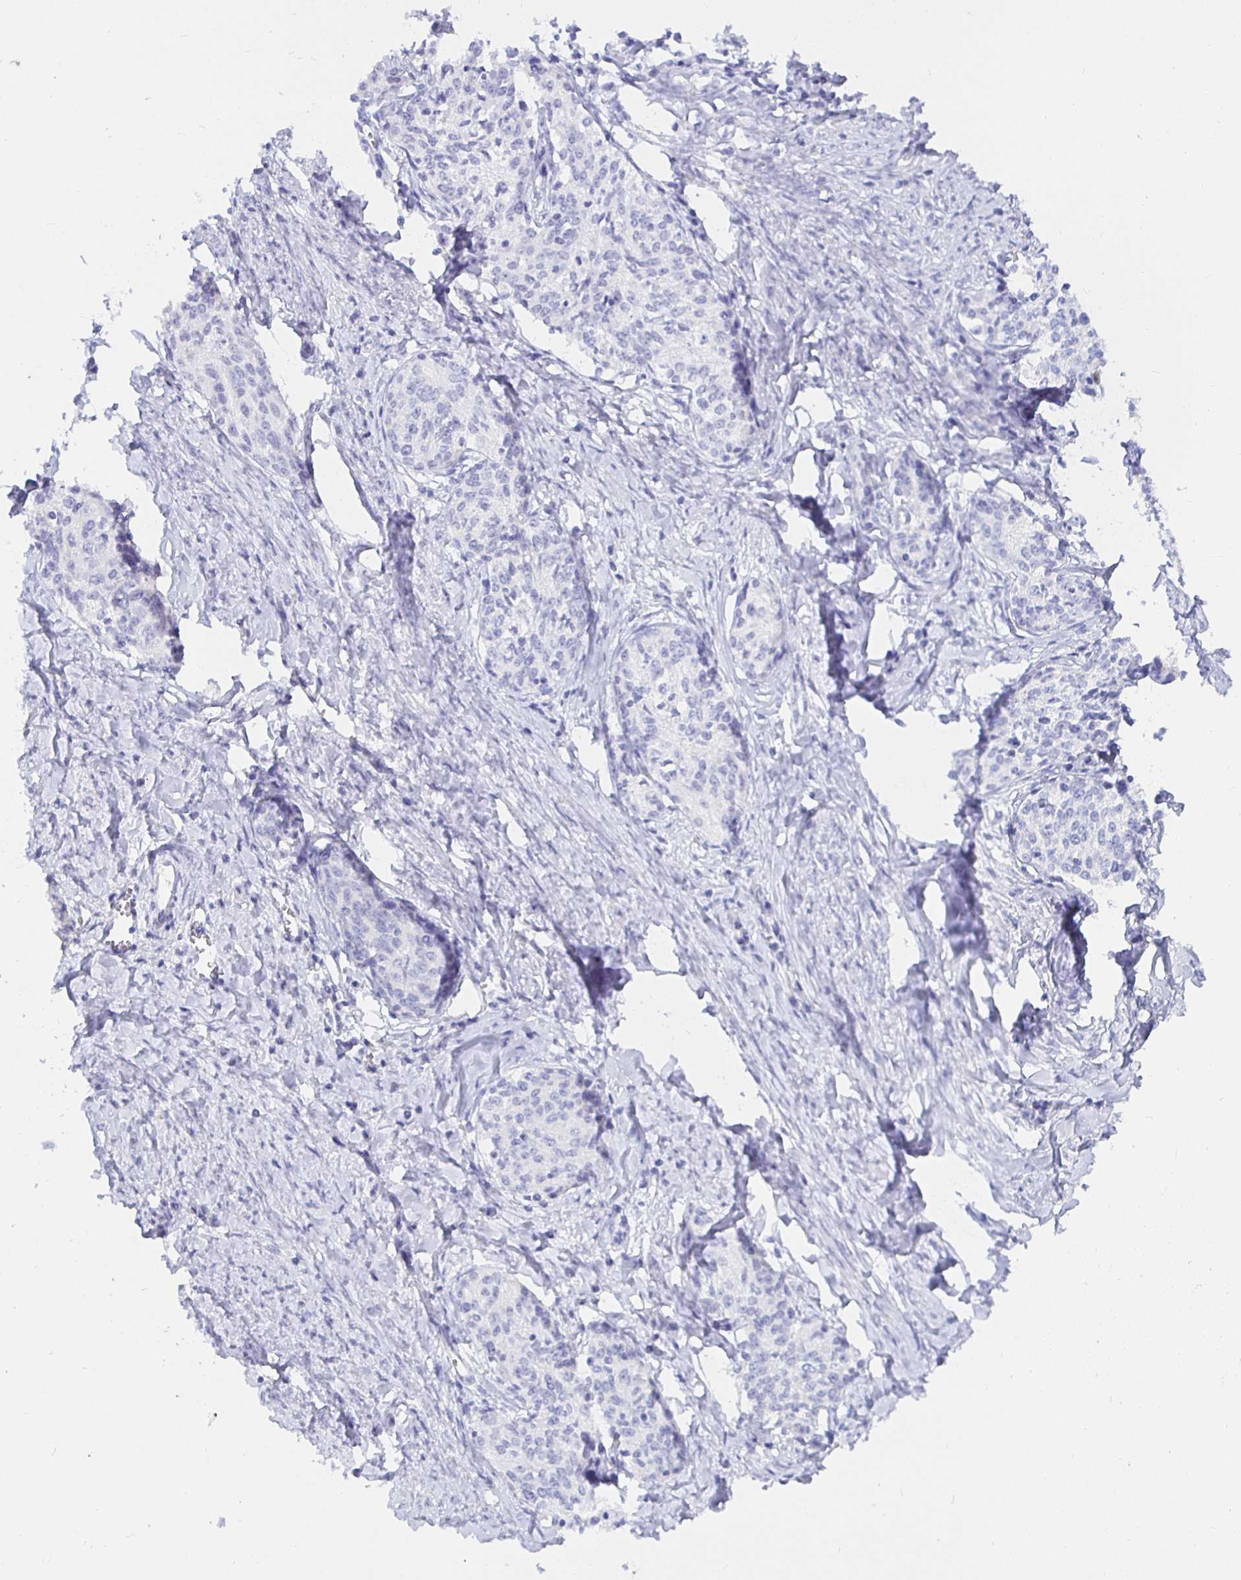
{"staining": {"intensity": "negative", "quantity": "none", "location": "none"}, "tissue": "cervical cancer", "cell_type": "Tumor cells", "image_type": "cancer", "snomed": [{"axis": "morphology", "description": "Squamous cell carcinoma, NOS"}, {"axis": "morphology", "description": "Adenocarcinoma, NOS"}, {"axis": "topography", "description": "Cervix"}], "caption": "Human cervical cancer stained for a protein using immunohistochemistry (IHC) reveals no positivity in tumor cells.", "gene": "UMOD", "patient": {"sex": "female", "age": 52}}